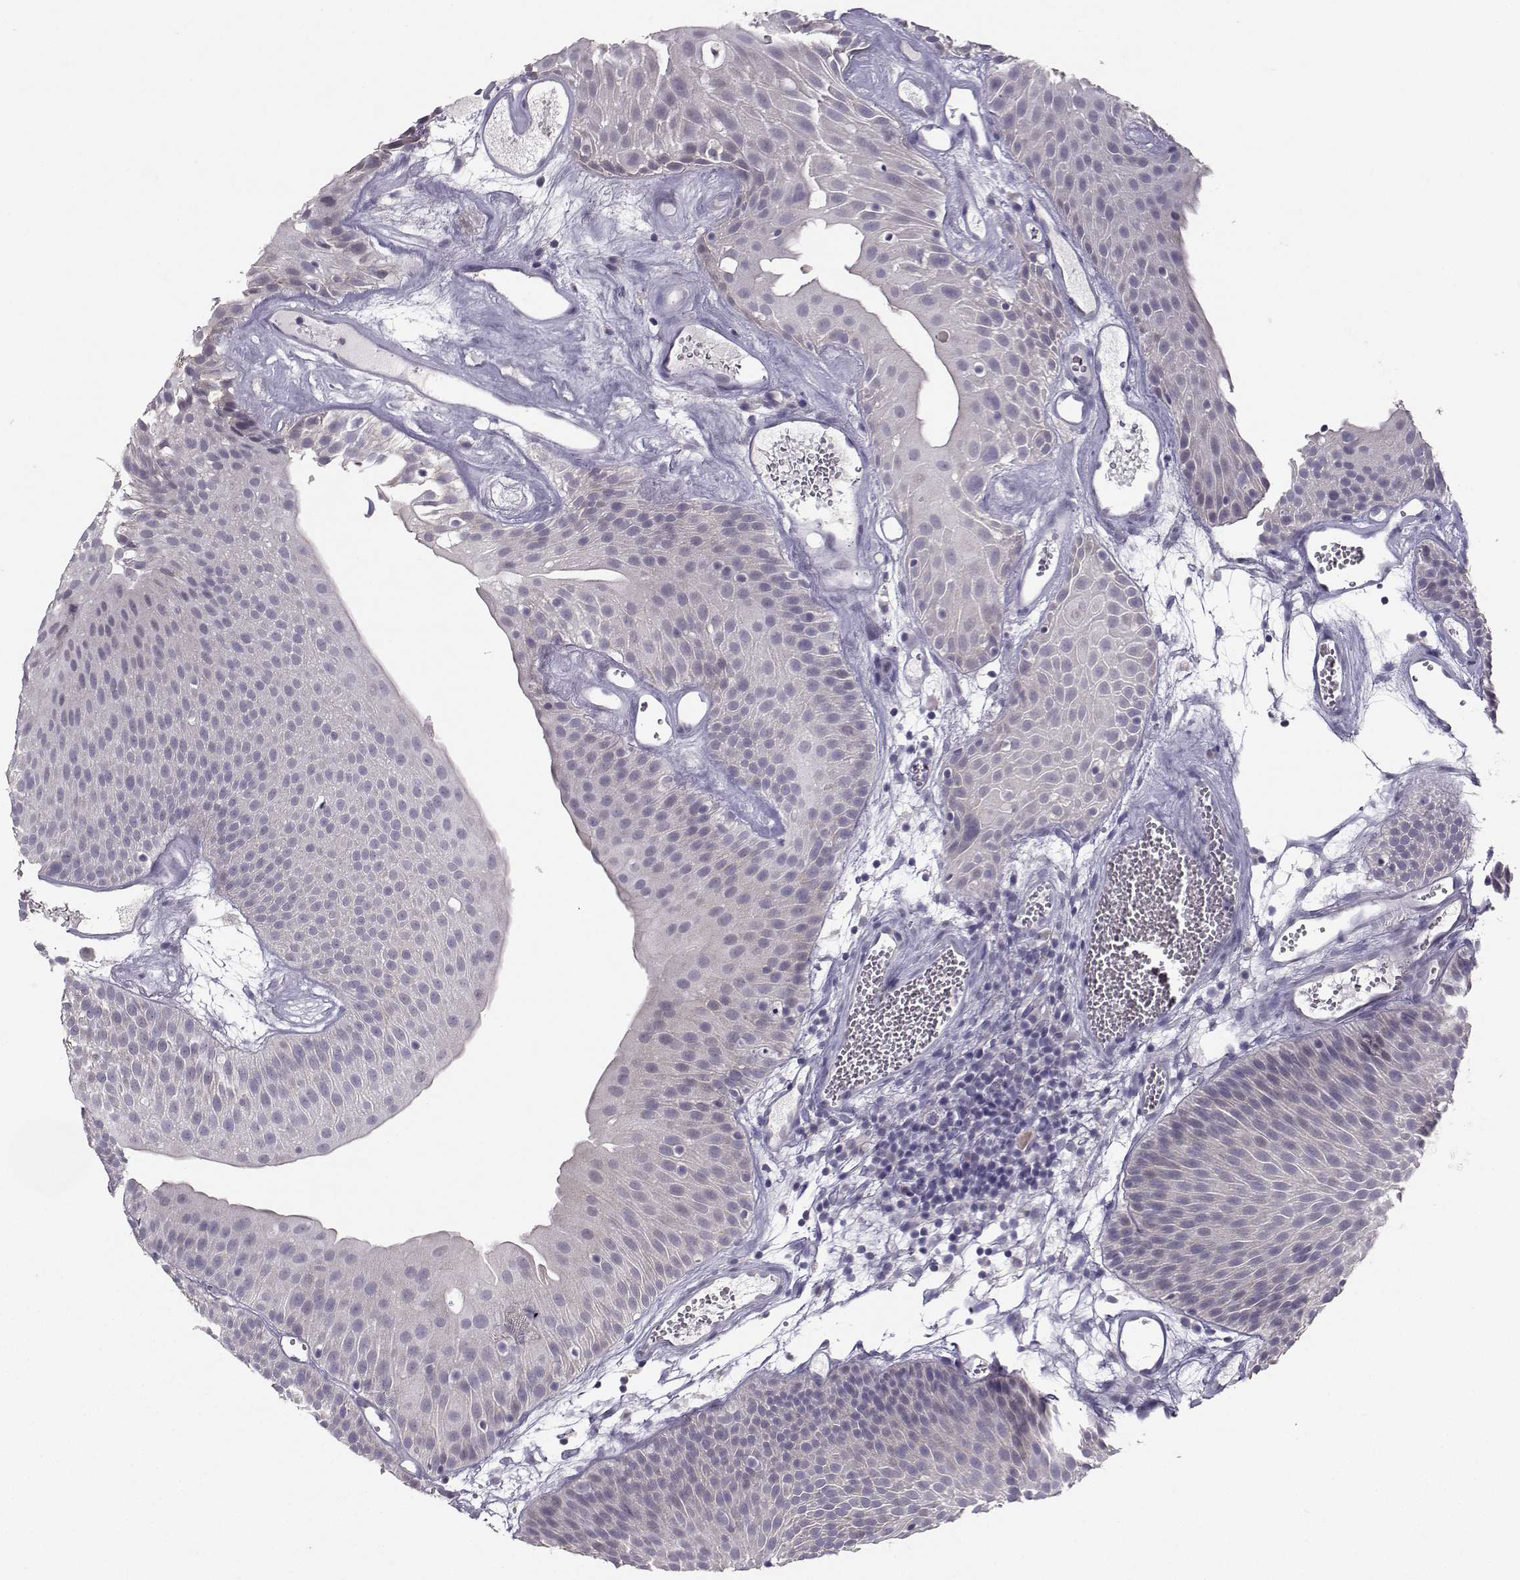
{"staining": {"intensity": "negative", "quantity": "none", "location": "none"}, "tissue": "urothelial cancer", "cell_type": "Tumor cells", "image_type": "cancer", "snomed": [{"axis": "morphology", "description": "Urothelial carcinoma, Low grade"}, {"axis": "topography", "description": "Urinary bladder"}], "caption": "There is no significant staining in tumor cells of urothelial cancer.", "gene": "PKP2", "patient": {"sex": "male", "age": 52}}